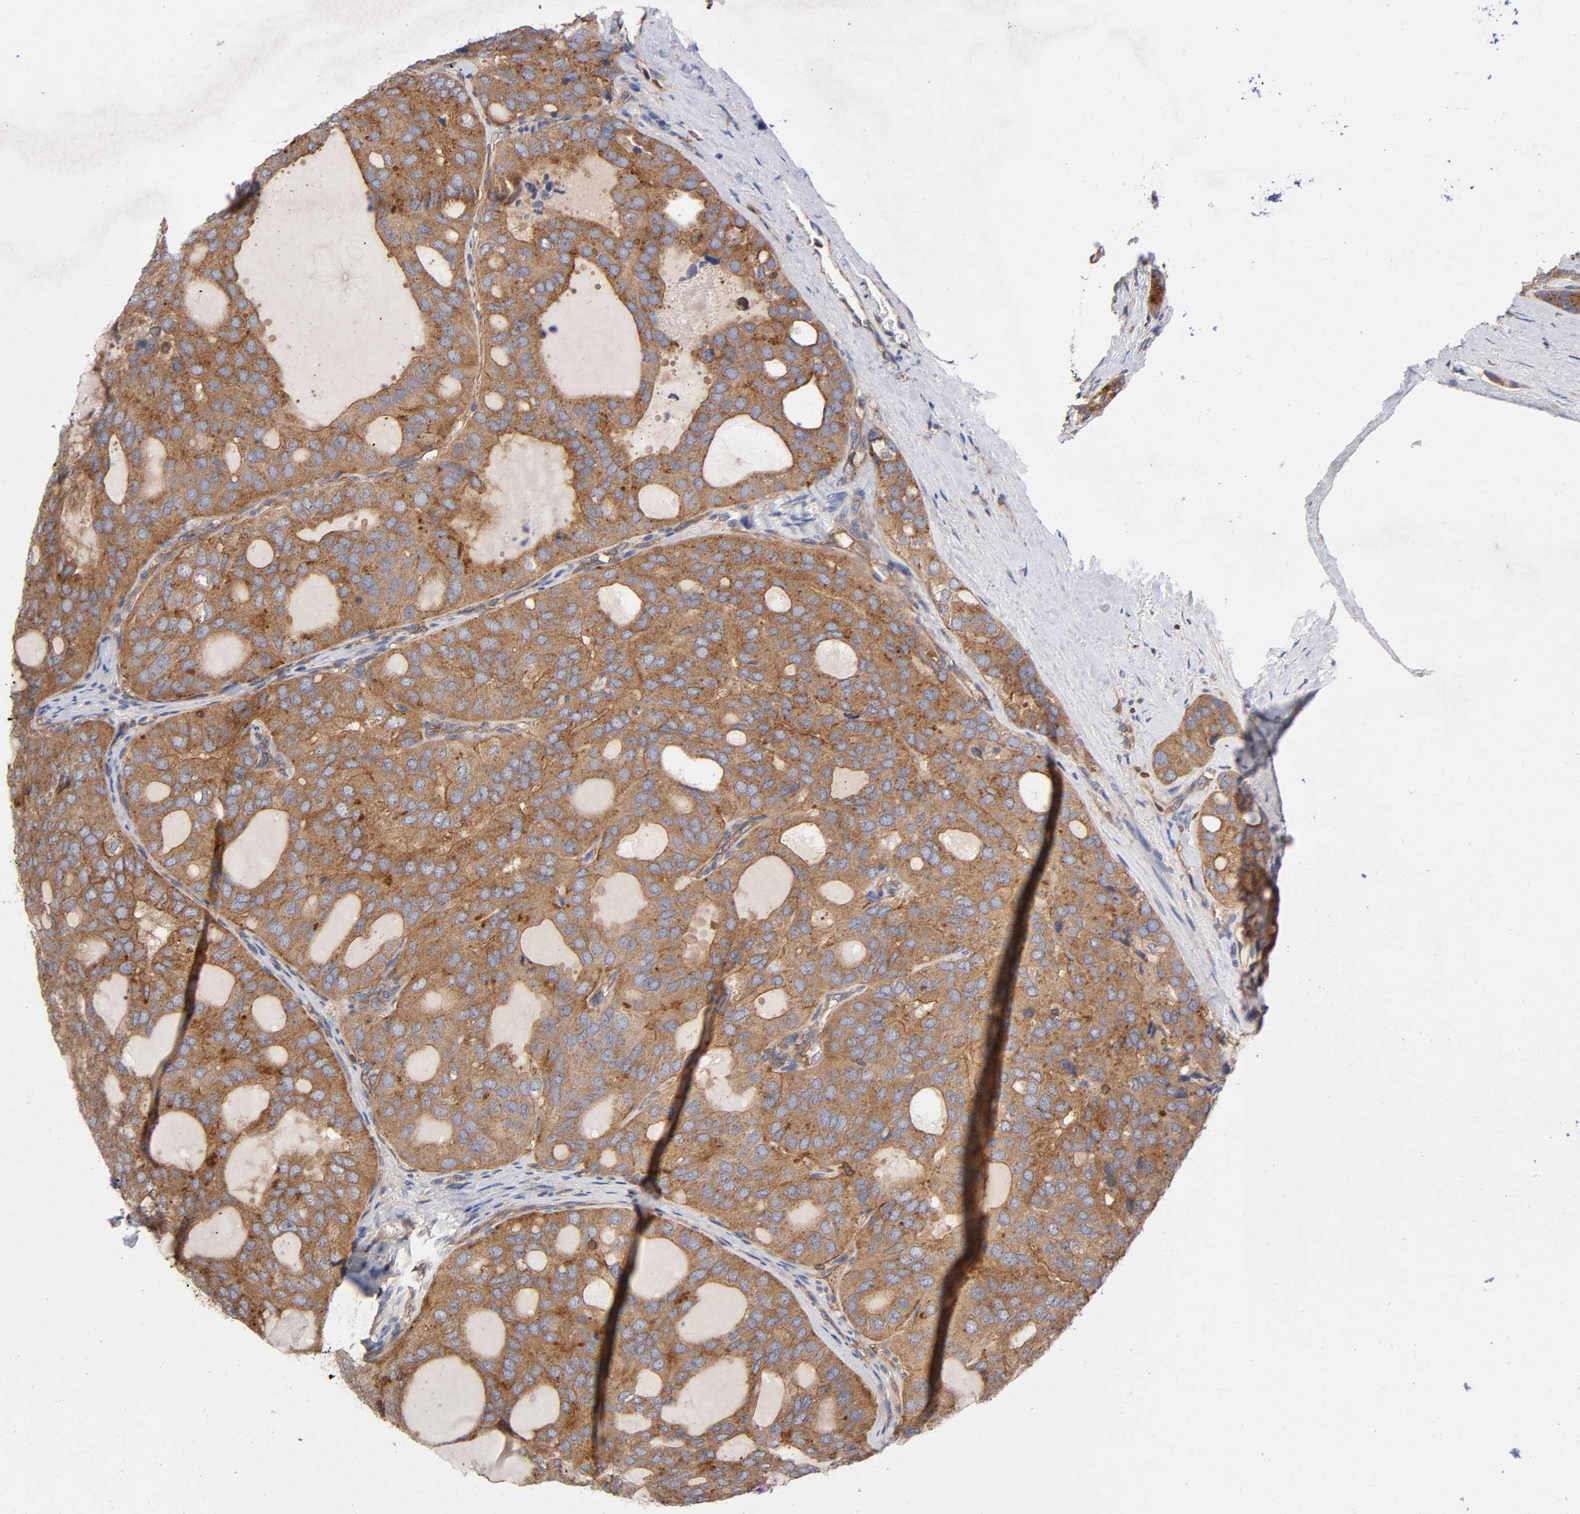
{"staining": {"intensity": "moderate", "quantity": ">75%", "location": "cytoplasmic/membranous"}, "tissue": "thyroid cancer", "cell_type": "Tumor cells", "image_type": "cancer", "snomed": [{"axis": "morphology", "description": "Follicular adenoma carcinoma, NOS"}, {"axis": "topography", "description": "Thyroid gland"}], "caption": "Moderate cytoplasmic/membranous protein positivity is identified in approximately >75% of tumor cells in follicular adenoma carcinoma (thyroid). The protein of interest is stained brown, and the nuclei are stained in blue (DAB IHC with brightfield microscopy, high magnification).", "gene": "LAMTOR2", "patient": {"sex": "male", "age": 75}}